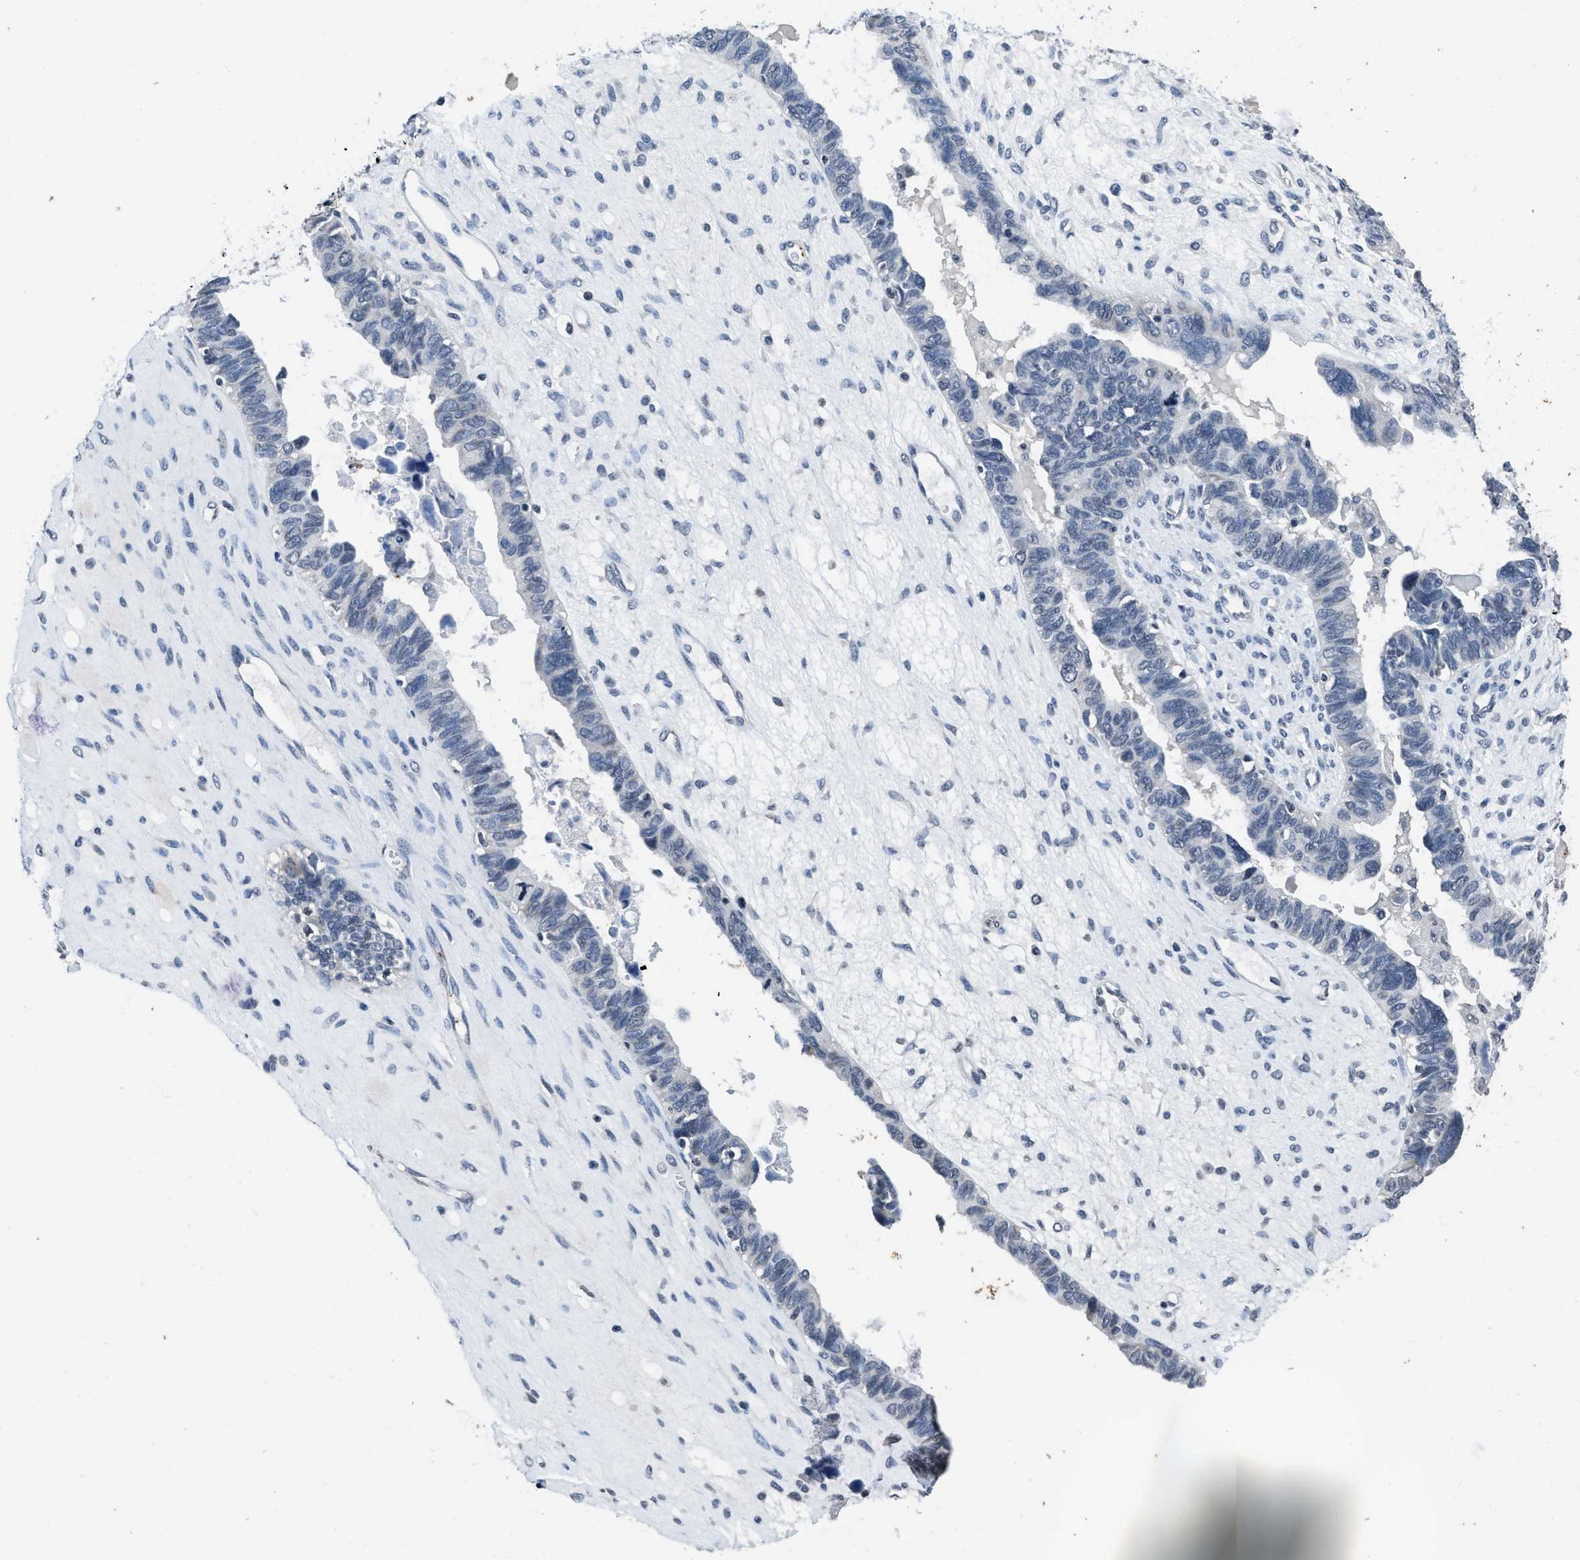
{"staining": {"intensity": "negative", "quantity": "none", "location": "none"}, "tissue": "ovarian cancer", "cell_type": "Tumor cells", "image_type": "cancer", "snomed": [{"axis": "morphology", "description": "Cystadenocarcinoma, serous, NOS"}, {"axis": "topography", "description": "Ovary"}], "caption": "This is an IHC micrograph of human ovarian cancer (serous cystadenocarcinoma). There is no expression in tumor cells.", "gene": "ITGA2B", "patient": {"sex": "female", "age": 79}}